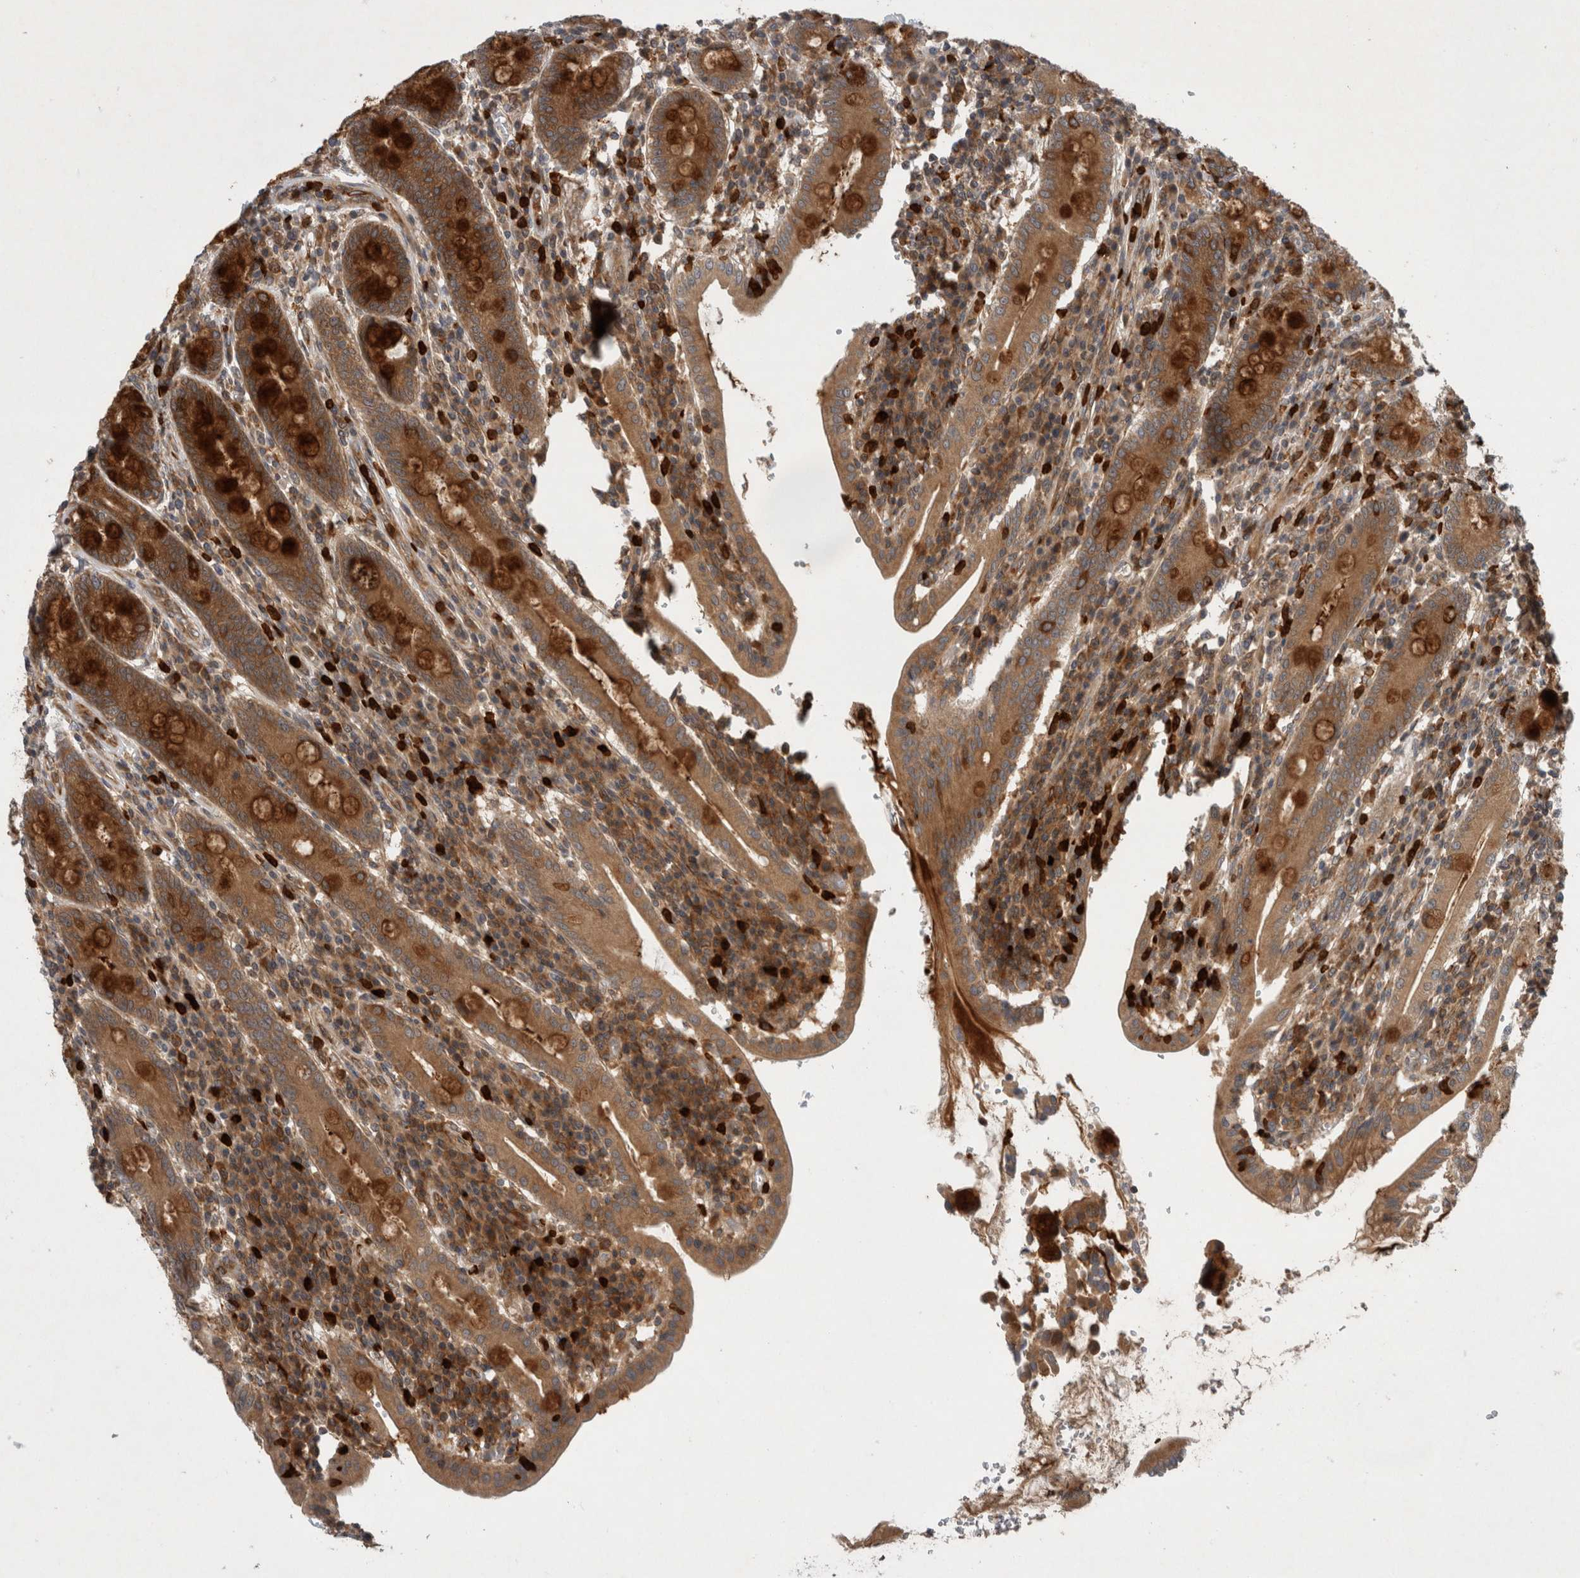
{"staining": {"intensity": "strong", "quantity": ">75%", "location": "cytoplasmic/membranous"}, "tissue": "duodenum", "cell_type": "Glandular cells", "image_type": "normal", "snomed": [{"axis": "morphology", "description": "Normal tissue, NOS"}, {"axis": "morphology", "description": "Adenocarcinoma, NOS"}, {"axis": "topography", "description": "Pancreas"}, {"axis": "topography", "description": "Duodenum"}], "caption": "Human duodenum stained with a brown dye displays strong cytoplasmic/membranous positive expression in approximately >75% of glandular cells.", "gene": "PDCD2", "patient": {"sex": "male", "age": 50}}